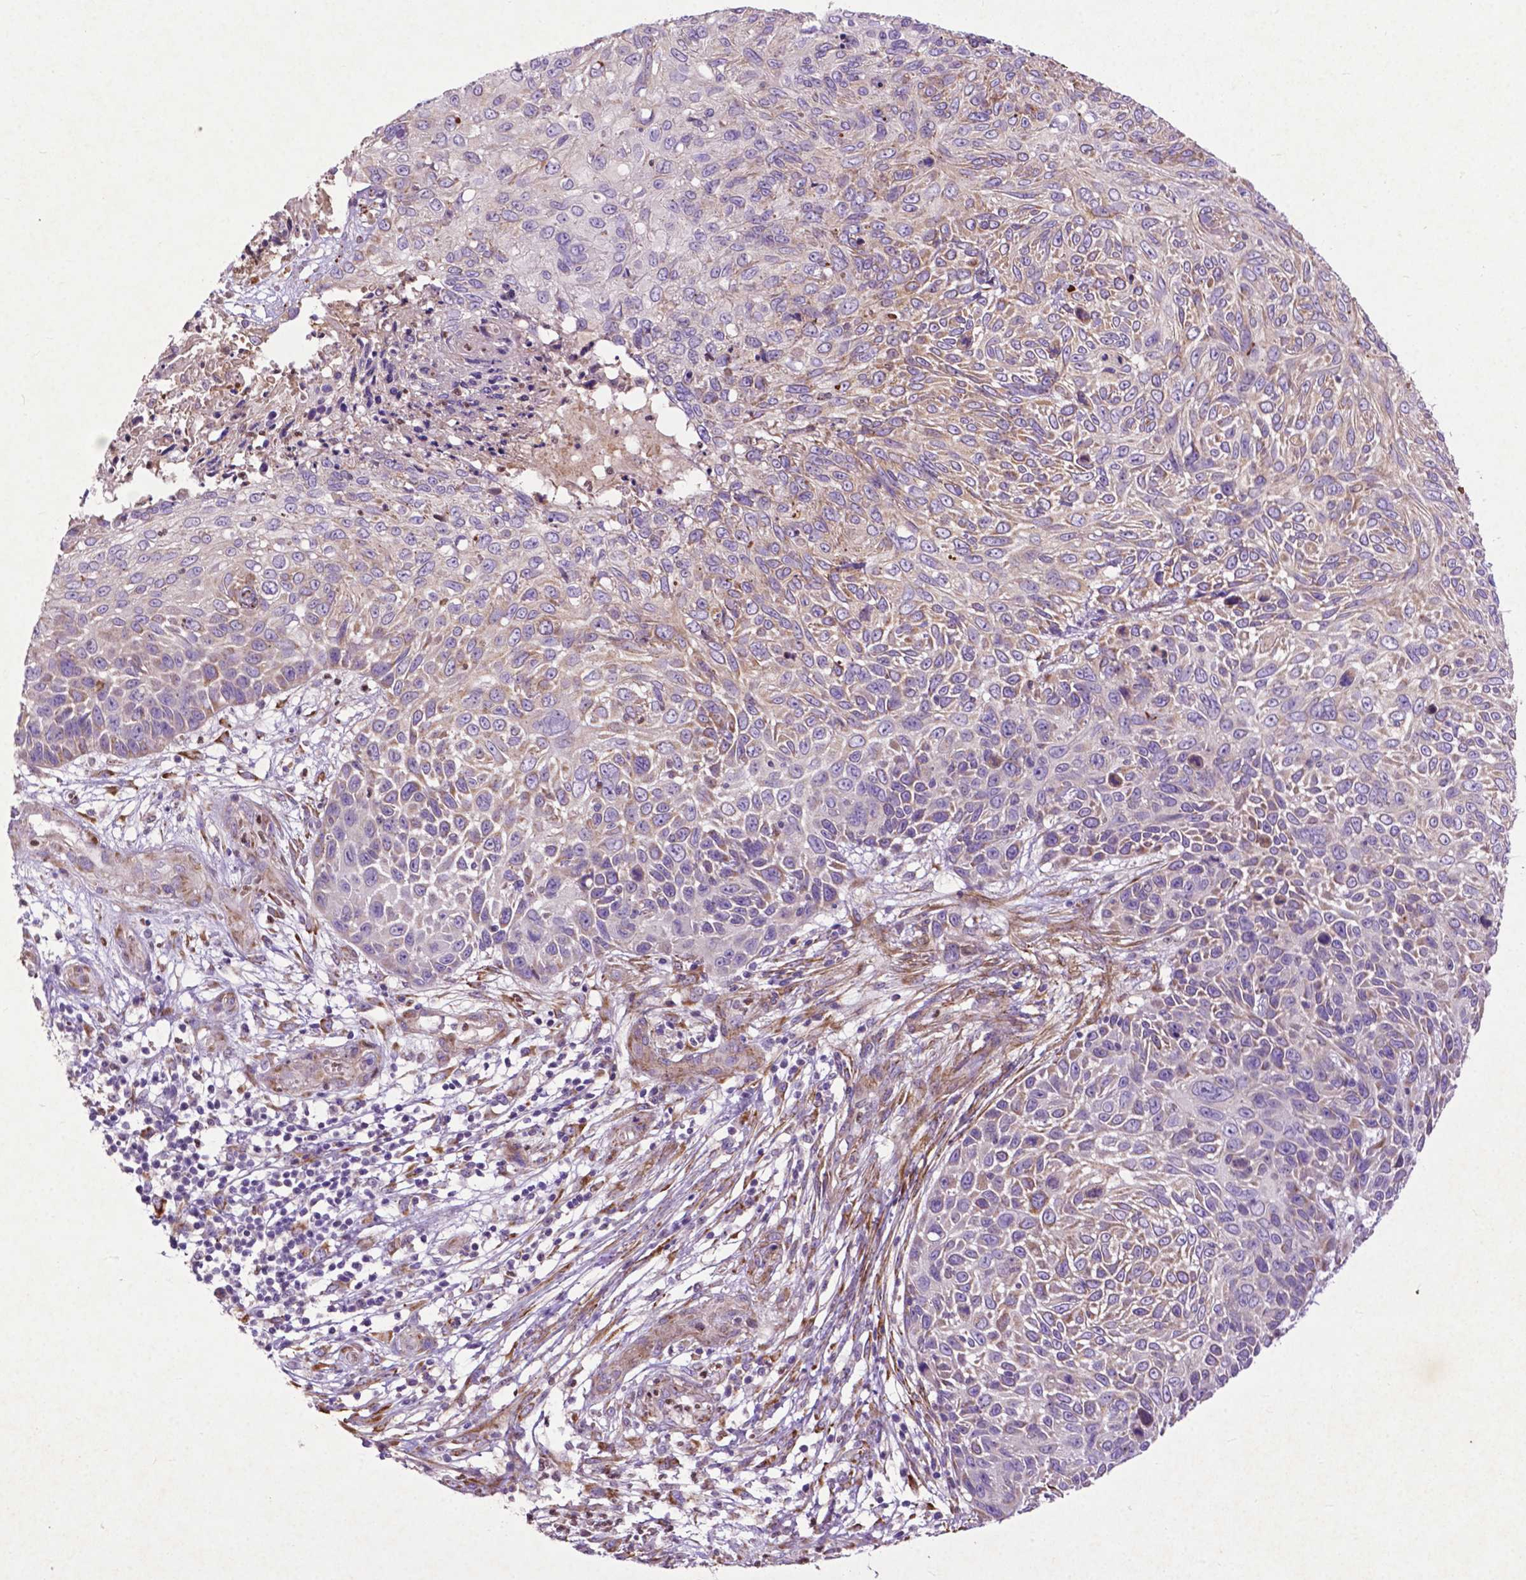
{"staining": {"intensity": "weak", "quantity": "<25%", "location": "cytoplasmic/membranous"}, "tissue": "skin cancer", "cell_type": "Tumor cells", "image_type": "cancer", "snomed": [{"axis": "morphology", "description": "Squamous cell carcinoma, NOS"}, {"axis": "topography", "description": "Skin"}], "caption": "Squamous cell carcinoma (skin) was stained to show a protein in brown. There is no significant positivity in tumor cells.", "gene": "THEGL", "patient": {"sex": "male", "age": 92}}